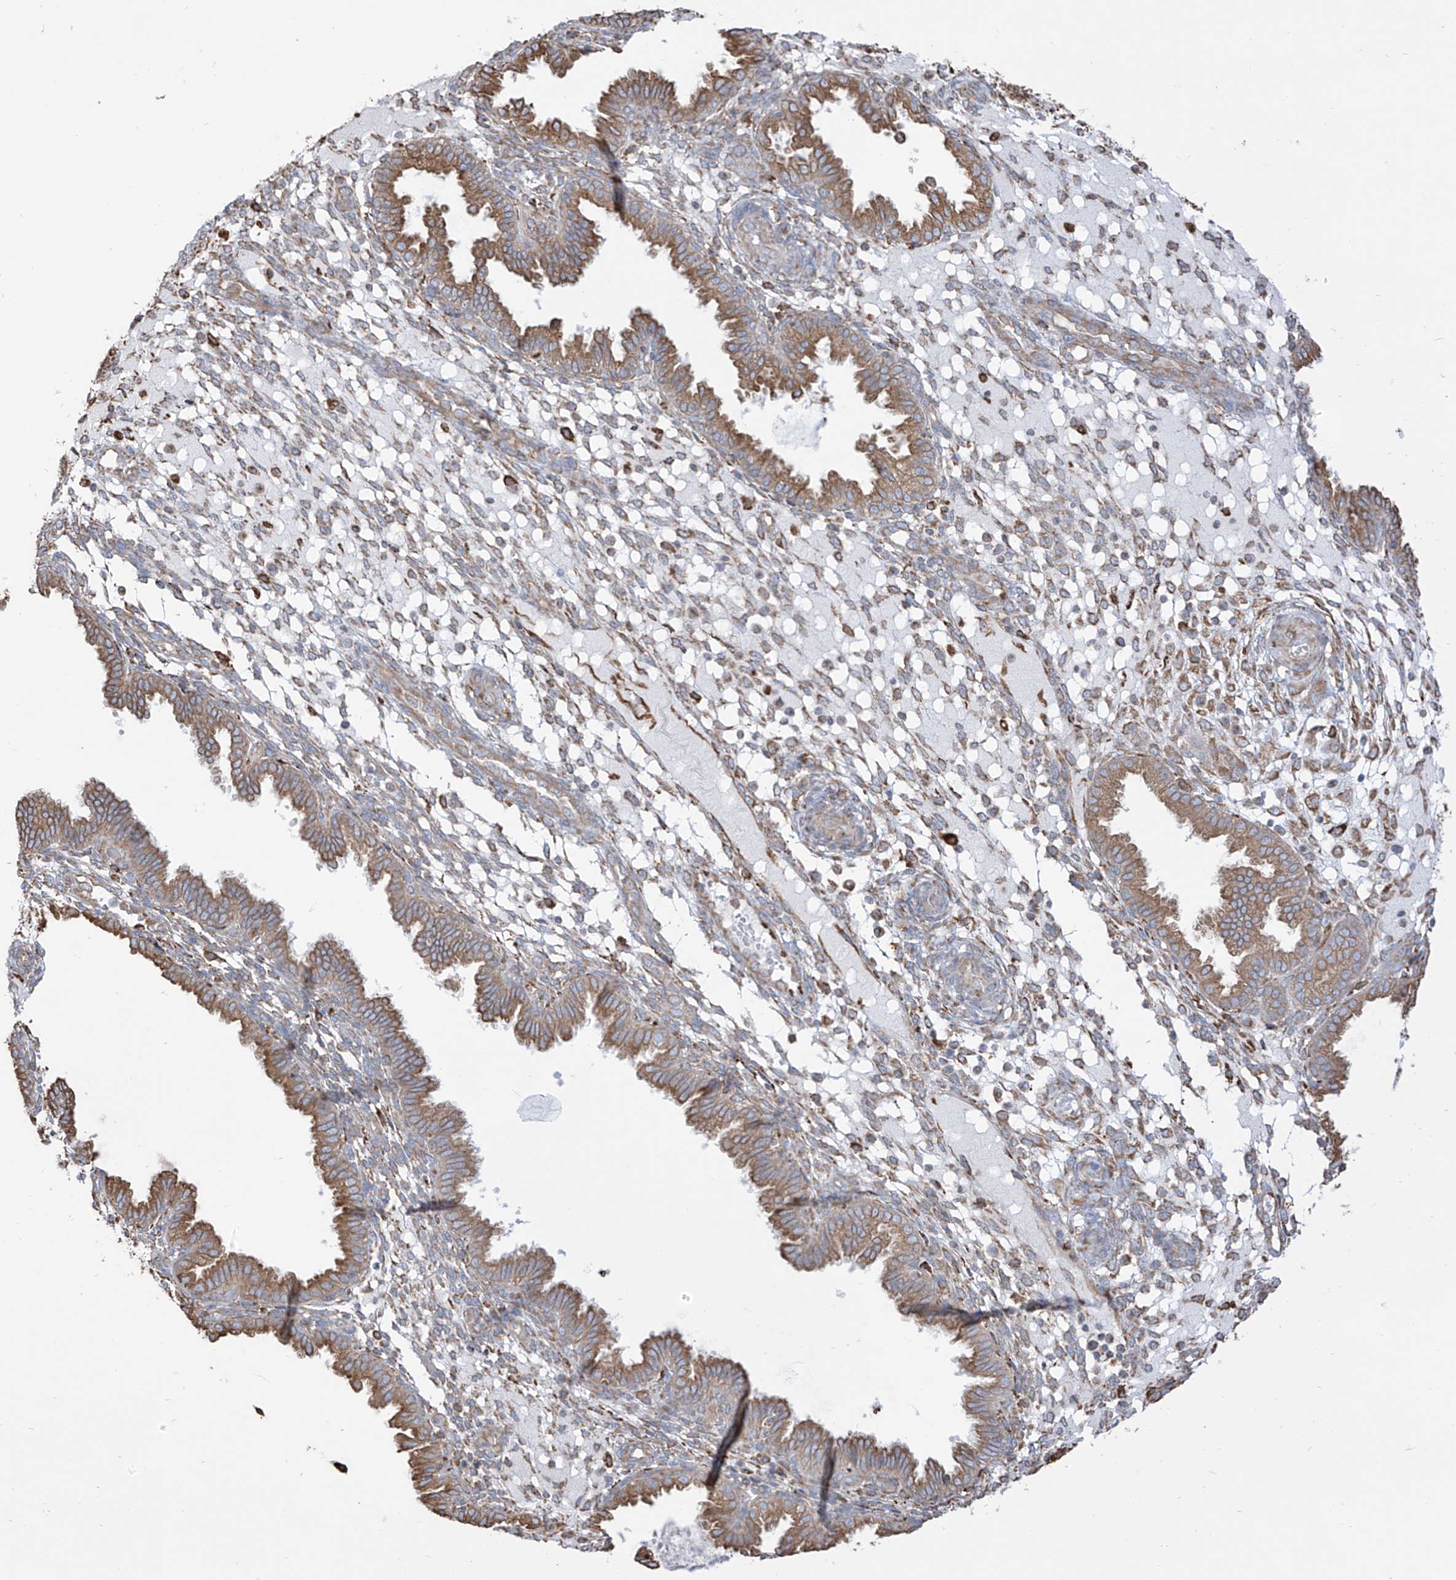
{"staining": {"intensity": "moderate", "quantity": "<25%", "location": "cytoplasmic/membranous"}, "tissue": "endometrium", "cell_type": "Cells in endometrial stroma", "image_type": "normal", "snomed": [{"axis": "morphology", "description": "Normal tissue, NOS"}, {"axis": "topography", "description": "Endometrium"}], "caption": "This histopathology image reveals IHC staining of benign endometrium, with low moderate cytoplasmic/membranous expression in approximately <25% of cells in endometrial stroma.", "gene": "PDIA6", "patient": {"sex": "female", "age": 33}}